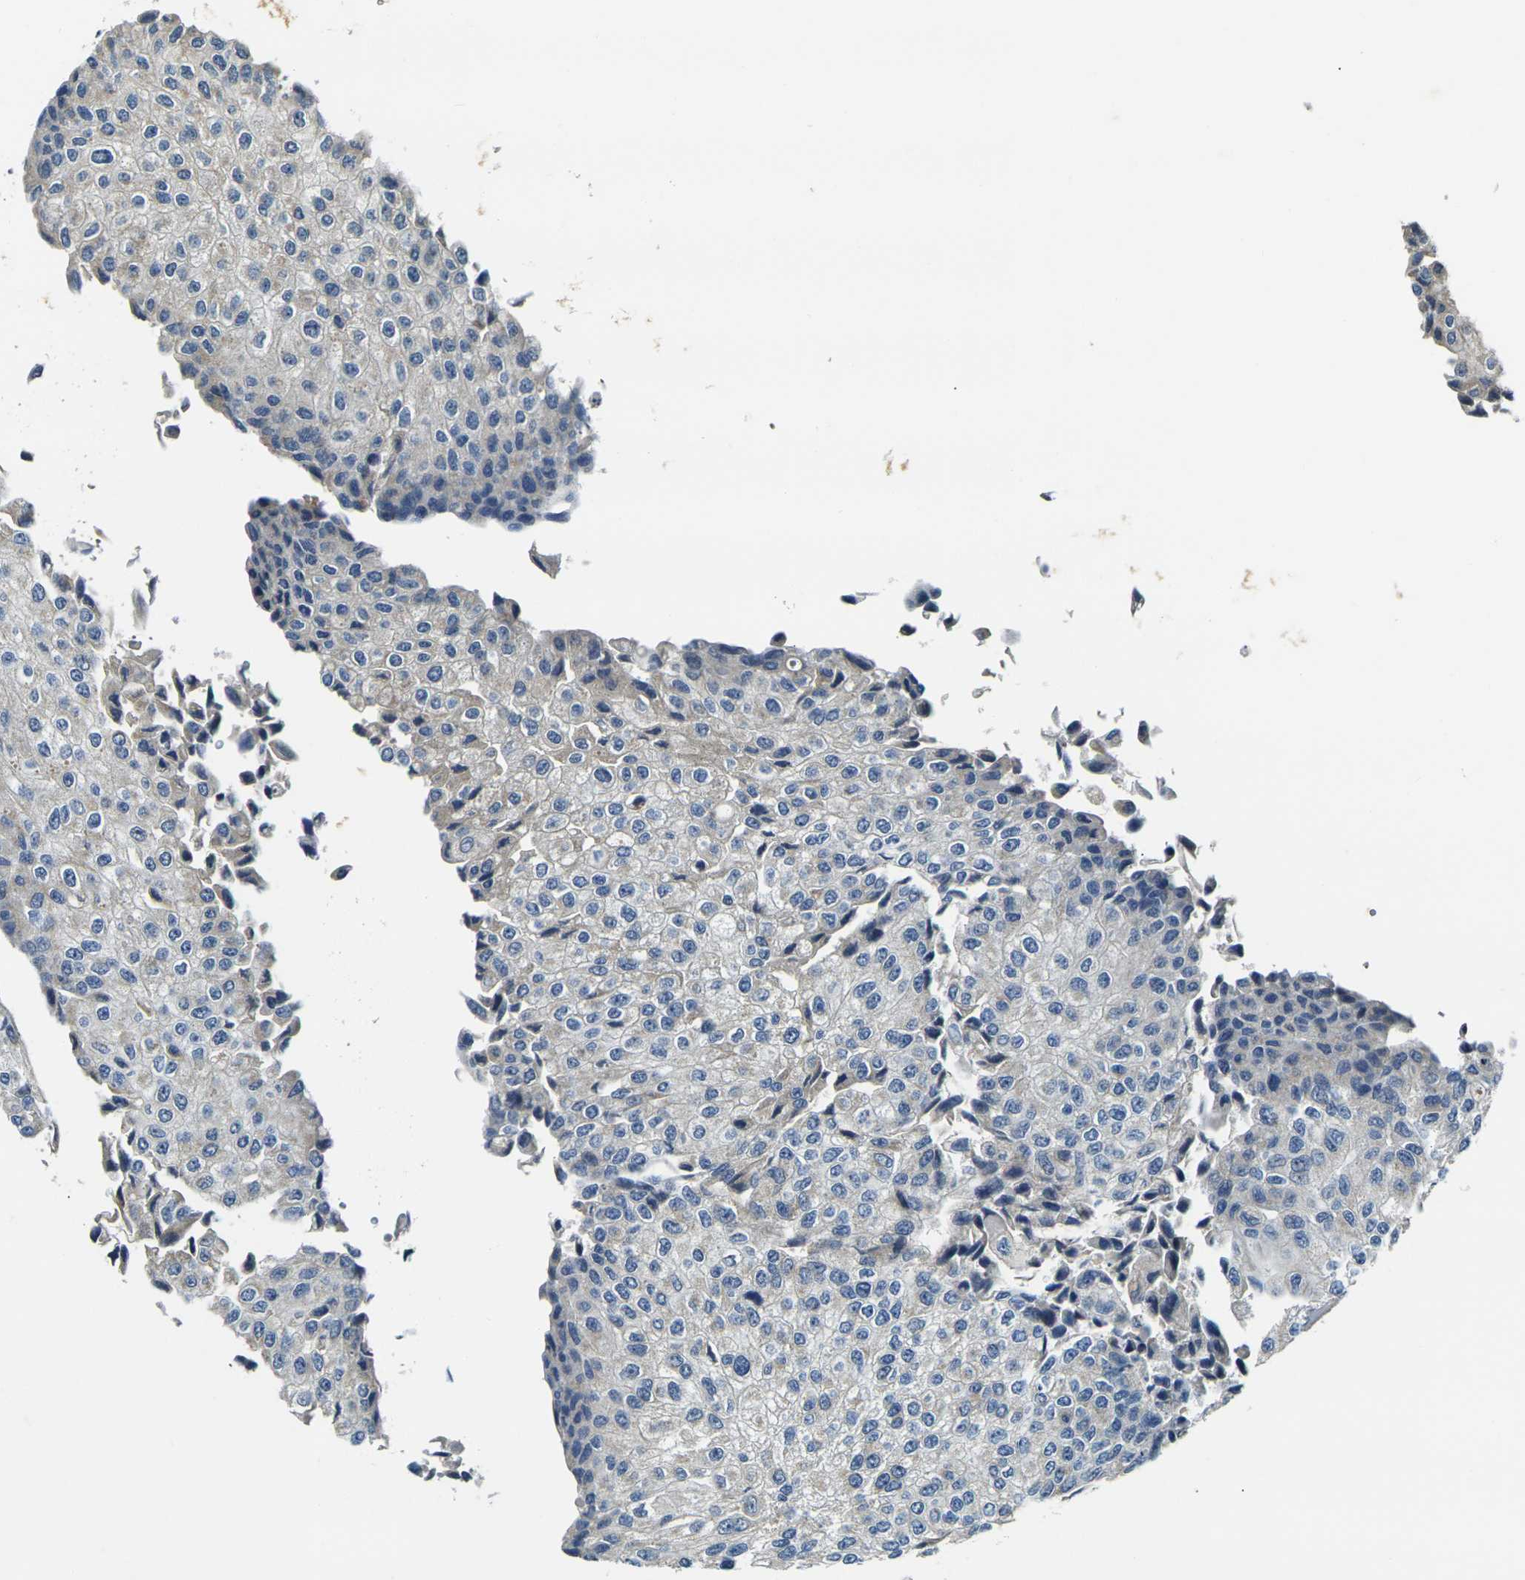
{"staining": {"intensity": "negative", "quantity": "none", "location": "none"}, "tissue": "urothelial cancer", "cell_type": "Tumor cells", "image_type": "cancer", "snomed": [{"axis": "morphology", "description": "Urothelial carcinoma, High grade"}, {"axis": "topography", "description": "Kidney"}, {"axis": "topography", "description": "Urinary bladder"}], "caption": "DAB (3,3'-diaminobenzidine) immunohistochemical staining of human urothelial carcinoma (high-grade) displays no significant positivity in tumor cells.", "gene": "SHISAL2B", "patient": {"sex": "male", "age": 77}}